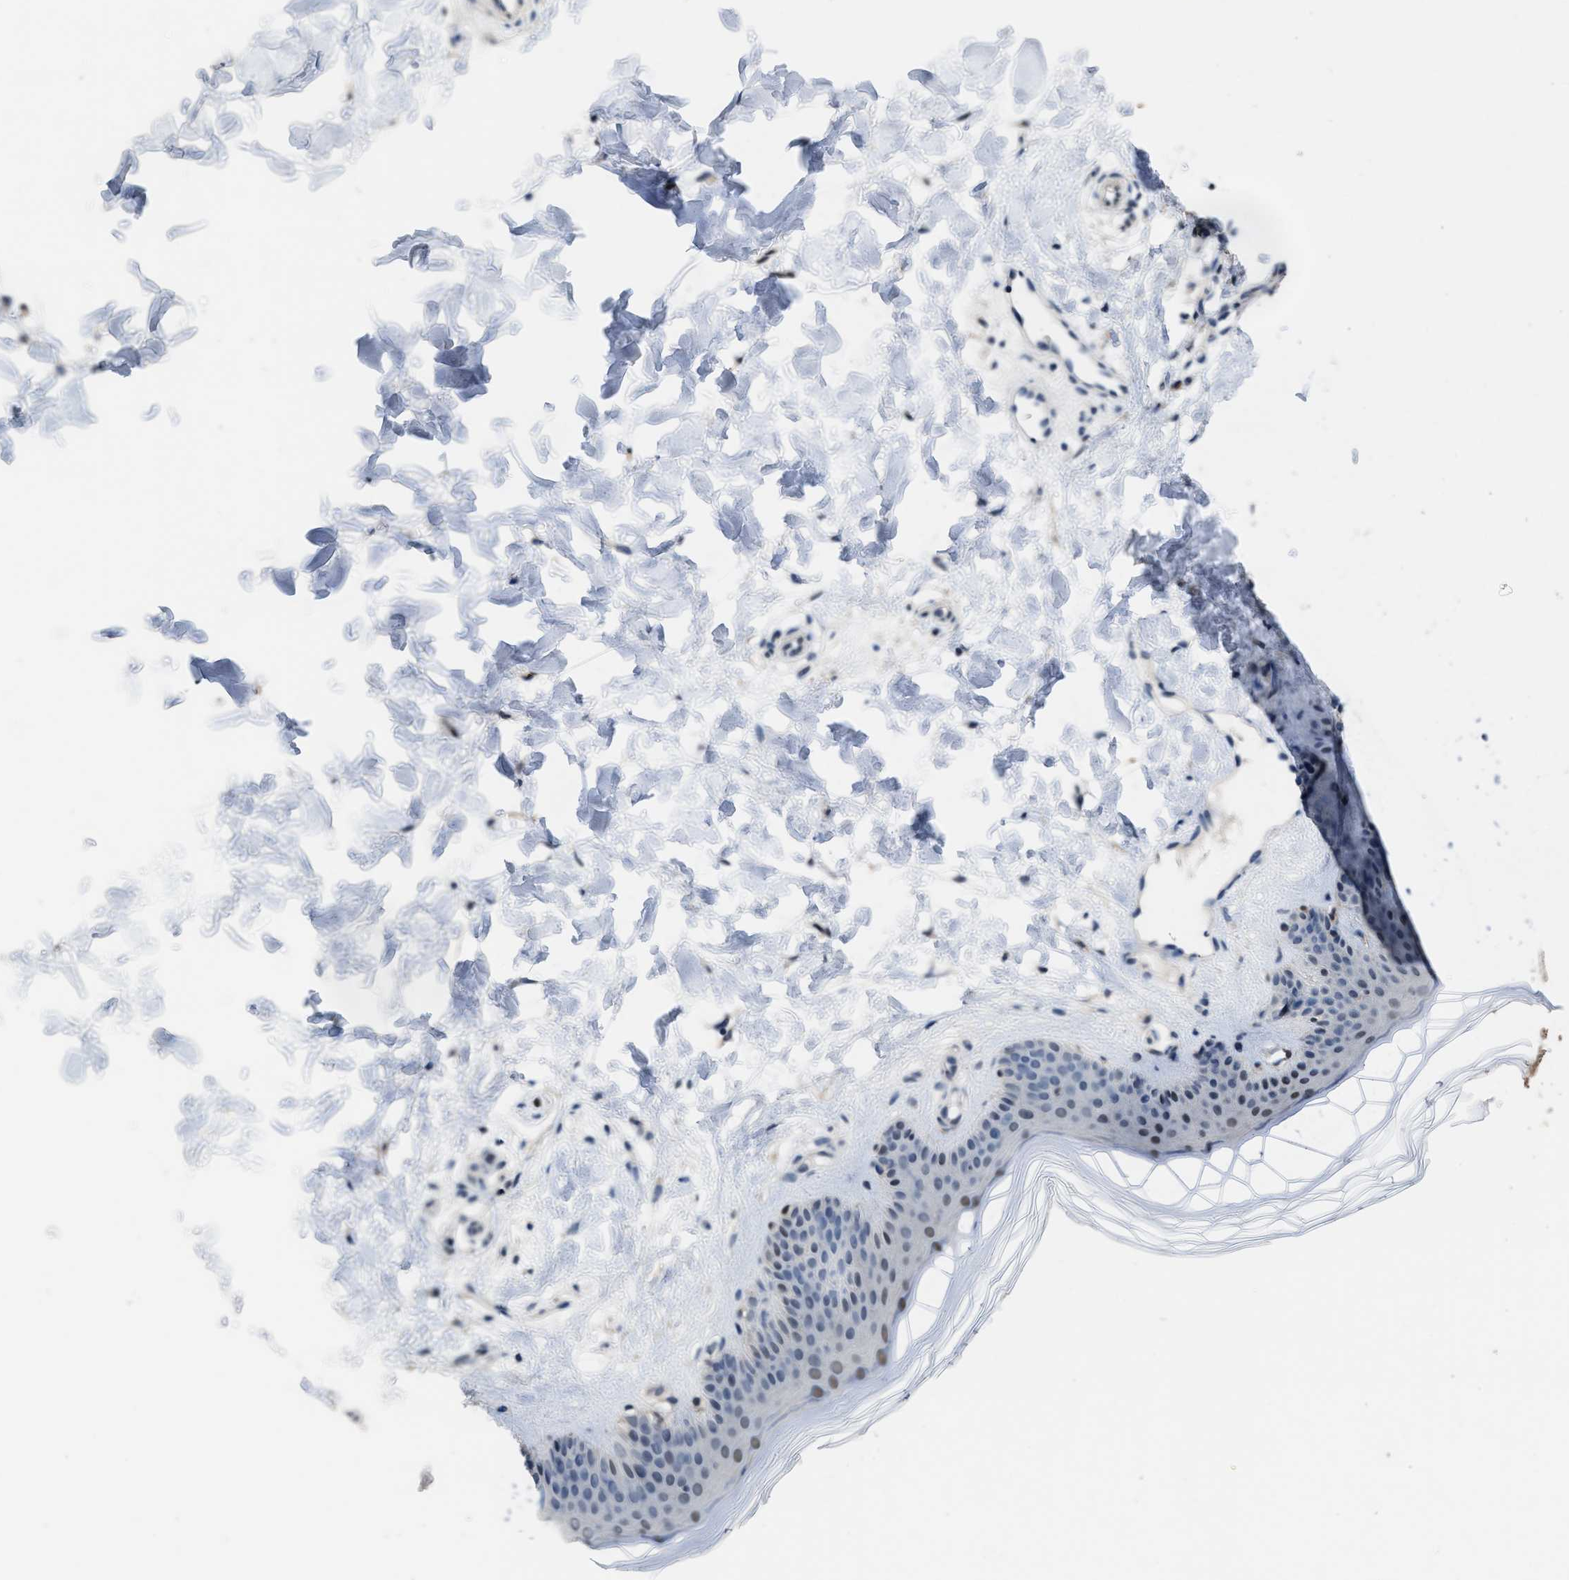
{"staining": {"intensity": "negative", "quantity": "none", "location": "none"}, "tissue": "skin", "cell_type": "Fibroblasts", "image_type": "normal", "snomed": [{"axis": "morphology", "description": "Normal tissue, NOS"}, {"axis": "morphology", "description": "Malignant melanoma, Metastatic site"}, {"axis": "topography", "description": "Skin"}], "caption": "Fibroblasts are negative for brown protein staining in normal skin. (Immunohistochemistry (ihc), brightfield microscopy, high magnification).", "gene": "ZNF20", "patient": {"sex": "male", "age": 41}}